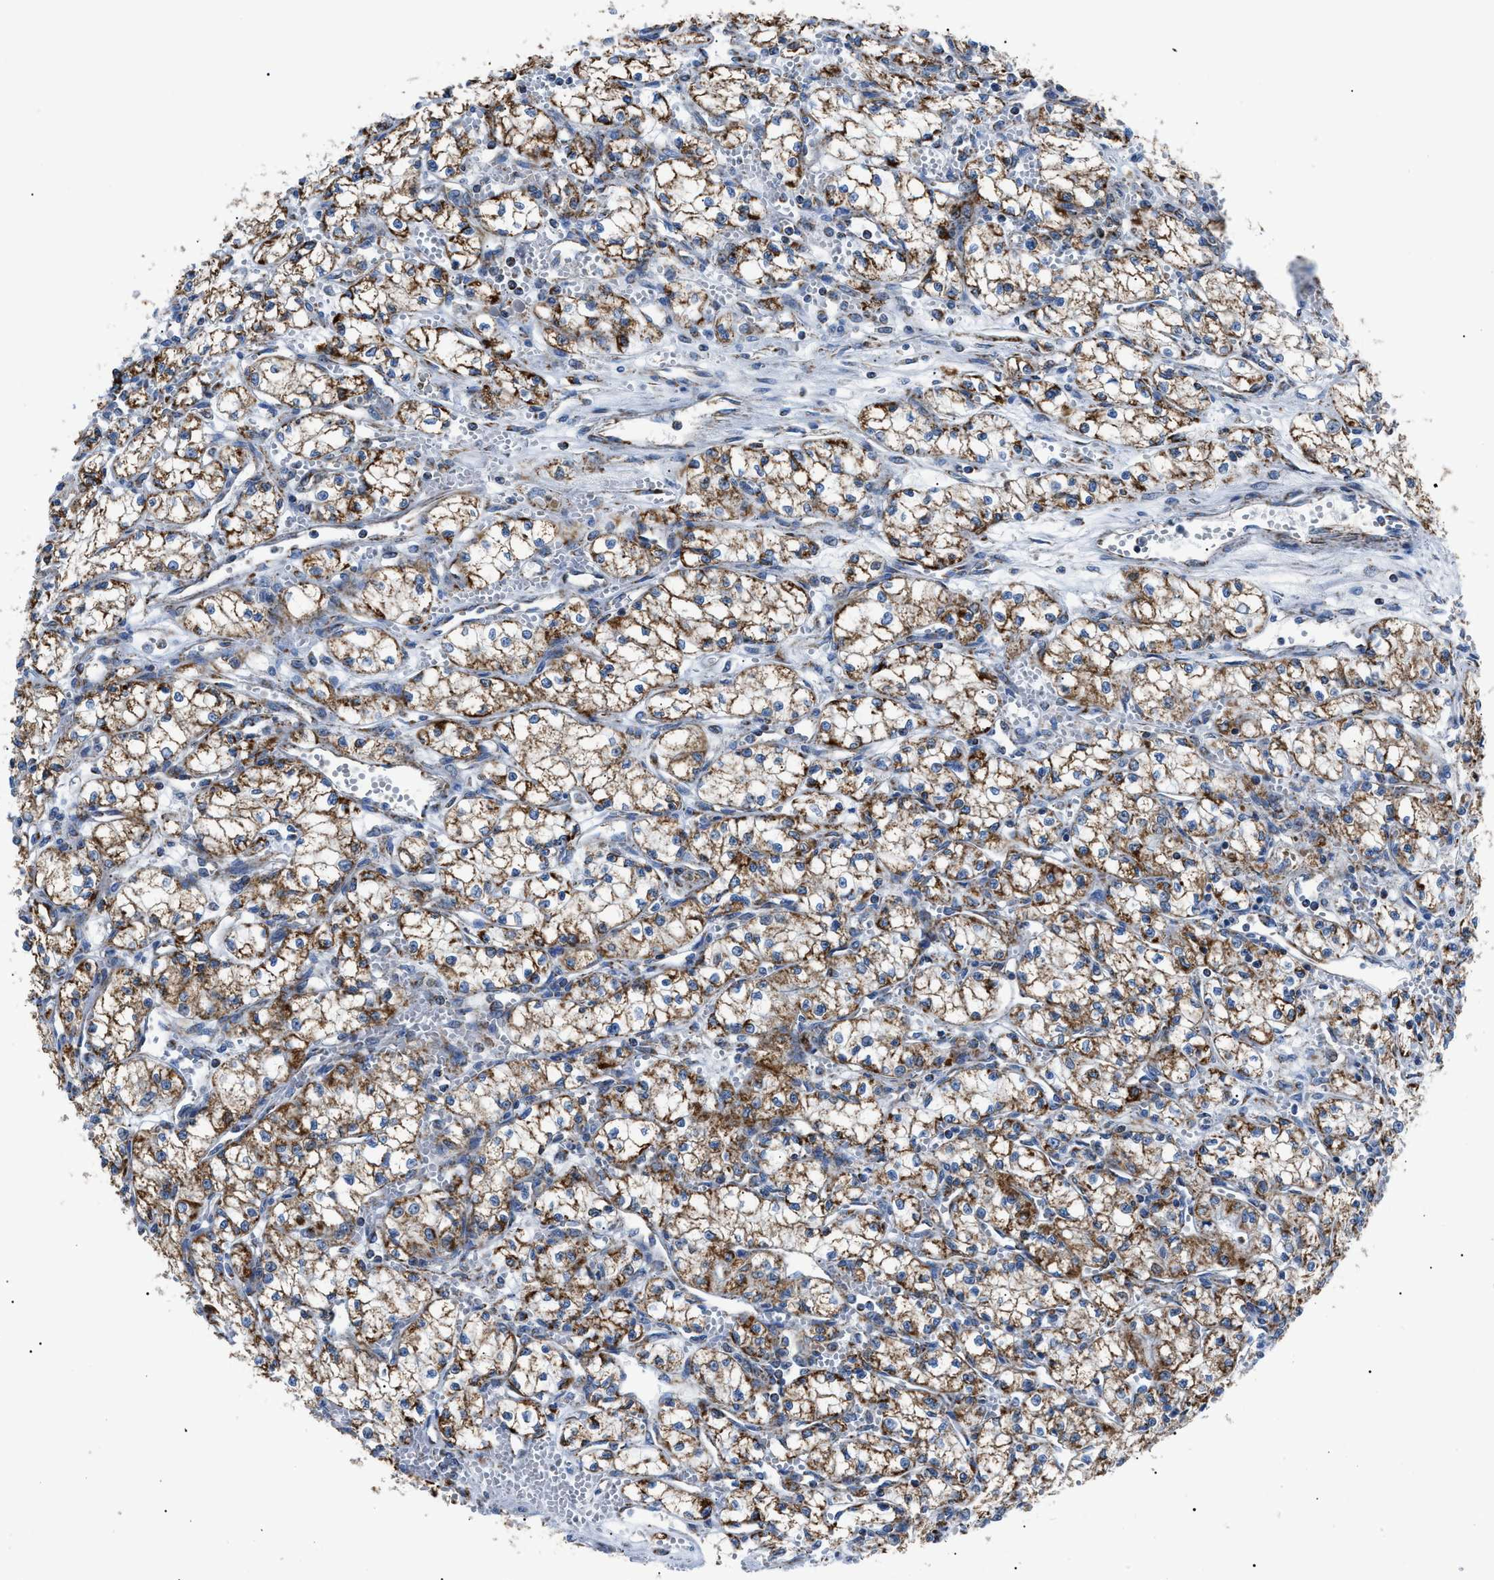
{"staining": {"intensity": "moderate", "quantity": ">75%", "location": "cytoplasmic/membranous"}, "tissue": "renal cancer", "cell_type": "Tumor cells", "image_type": "cancer", "snomed": [{"axis": "morphology", "description": "Normal tissue, NOS"}, {"axis": "morphology", "description": "Adenocarcinoma, NOS"}, {"axis": "topography", "description": "Kidney"}], "caption": "Protein expression analysis of renal adenocarcinoma displays moderate cytoplasmic/membranous positivity in about >75% of tumor cells. (Stains: DAB (3,3'-diaminobenzidine) in brown, nuclei in blue, Microscopy: brightfield microscopy at high magnification).", "gene": "PHB2", "patient": {"sex": "male", "age": 59}}